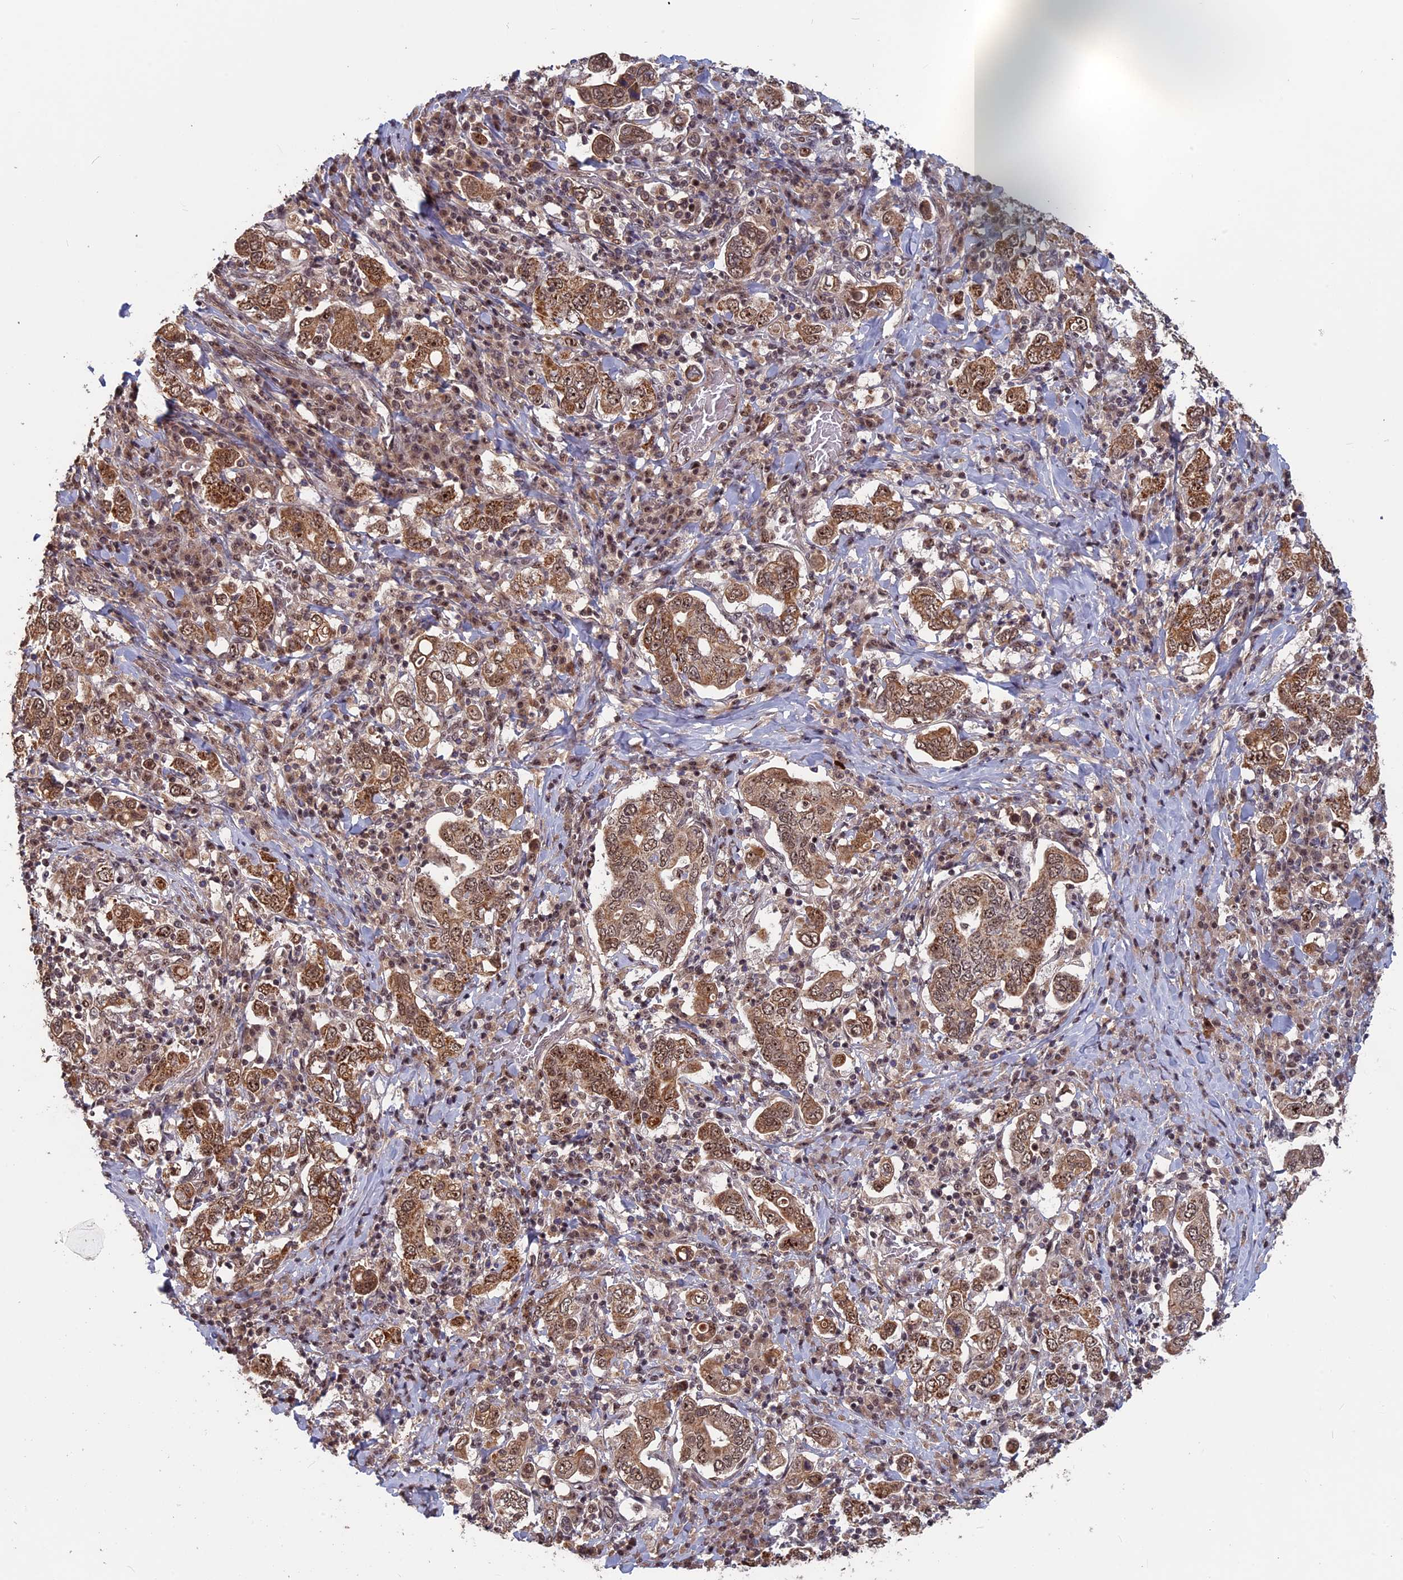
{"staining": {"intensity": "moderate", "quantity": ">75%", "location": "cytoplasmic/membranous,nuclear"}, "tissue": "stomach cancer", "cell_type": "Tumor cells", "image_type": "cancer", "snomed": [{"axis": "morphology", "description": "Adenocarcinoma, NOS"}, {"axis": "topography", "description": "Stomach, upper"}], "caption": "Protein expression analysis of adenocarcinoma (stomach) shows moderate cytoplasmic/membranous and nuclear expression in approximately >75% of tumor cells.", "gene": "CACTIN", "patient": {"sex": "male", "age": 62}}